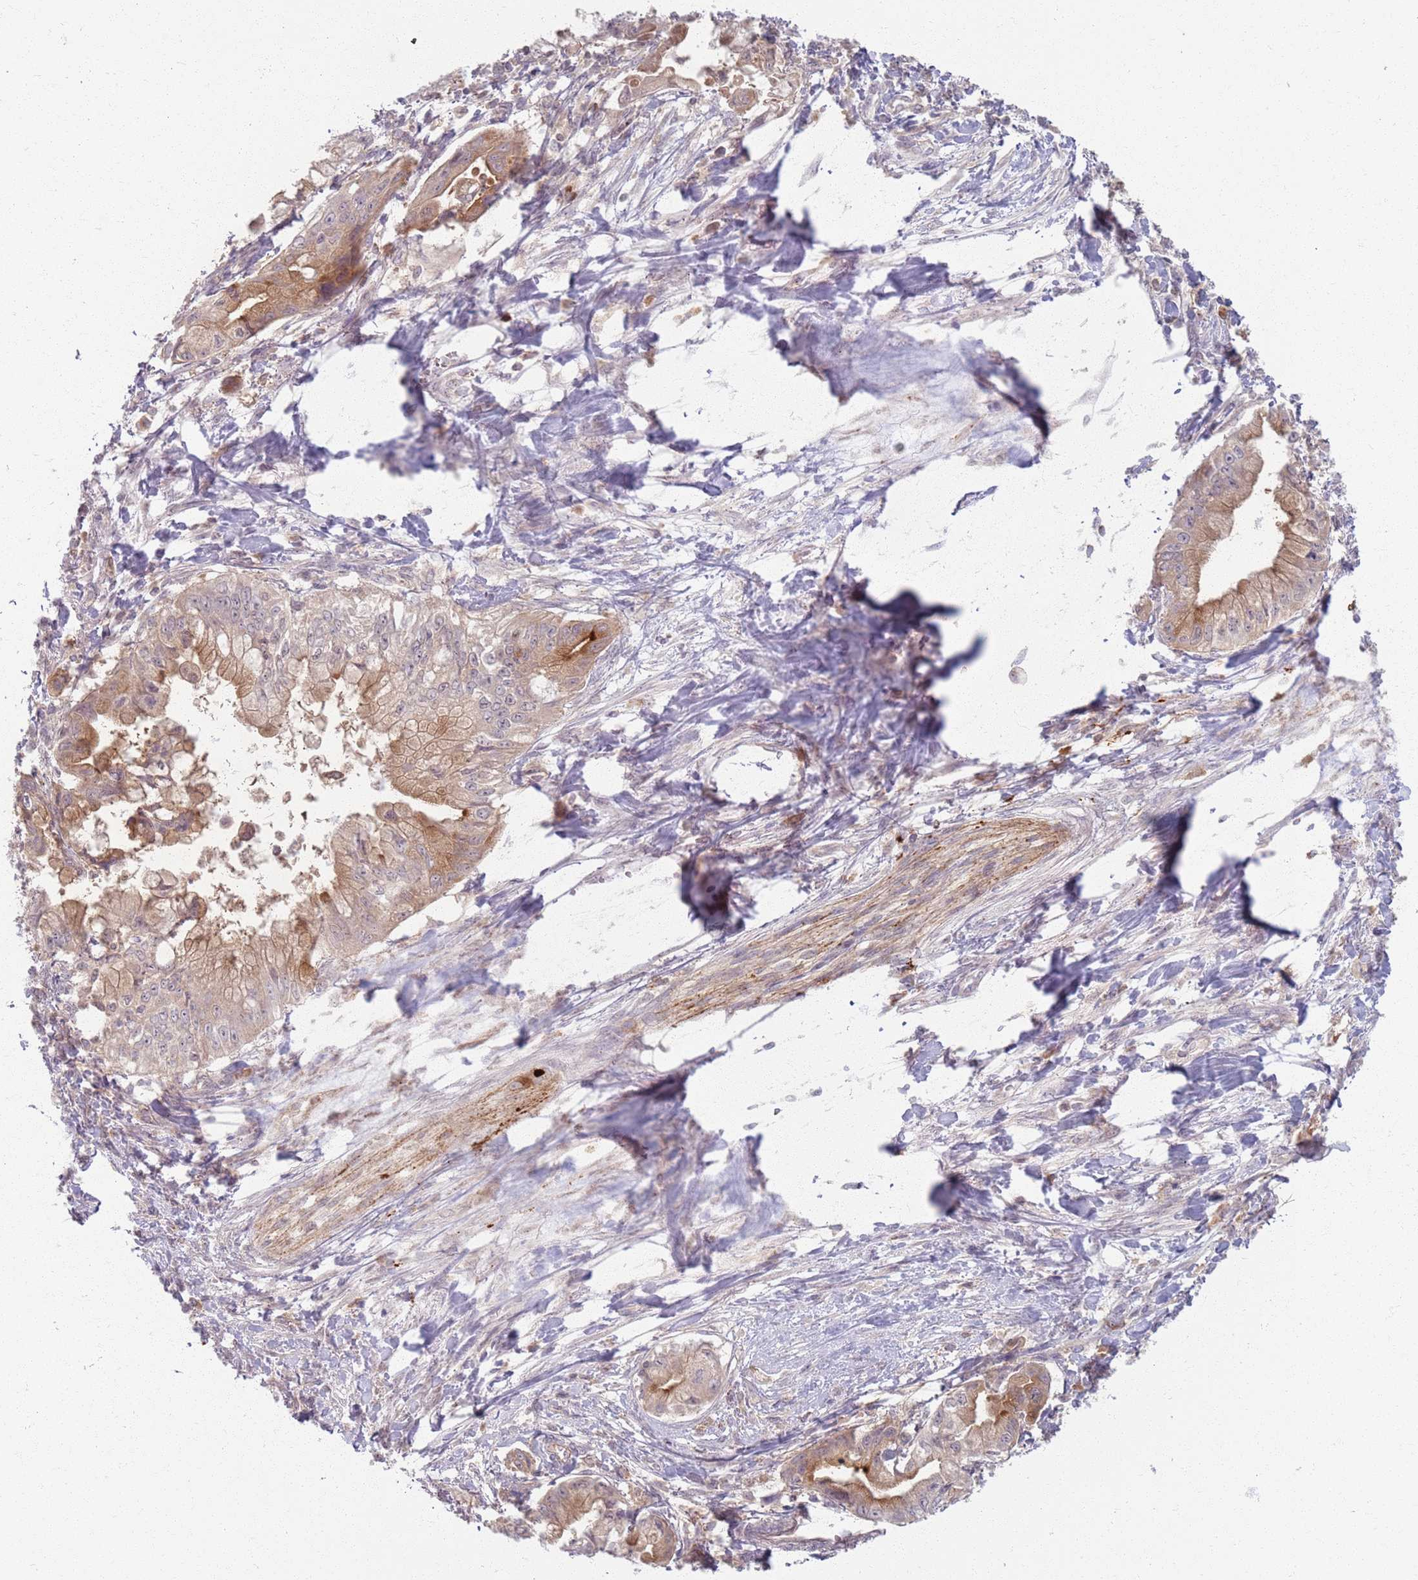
{"staining": {"intensity": "strong", "quantity": "<25%", "location": "cytoplasmic/membranous"}, "tissue": "pancreatic cancer", "cell_type": "Tumor cells", "image_type": "cancer", "snomed": [{"axis": "morphology", "description": "Adenocarcinoma, NOS"}, {"axis": "topography", "description": "Pancreas"}], "caption": "Adenocarcinoma (pancreatic) stained with a brown dye shows strong cytoplasmic/membranous positive positivity in about <25% of tumor cells.", "gene": "ZDHHC2", "patient": {"sex": "male", "age": 48}}